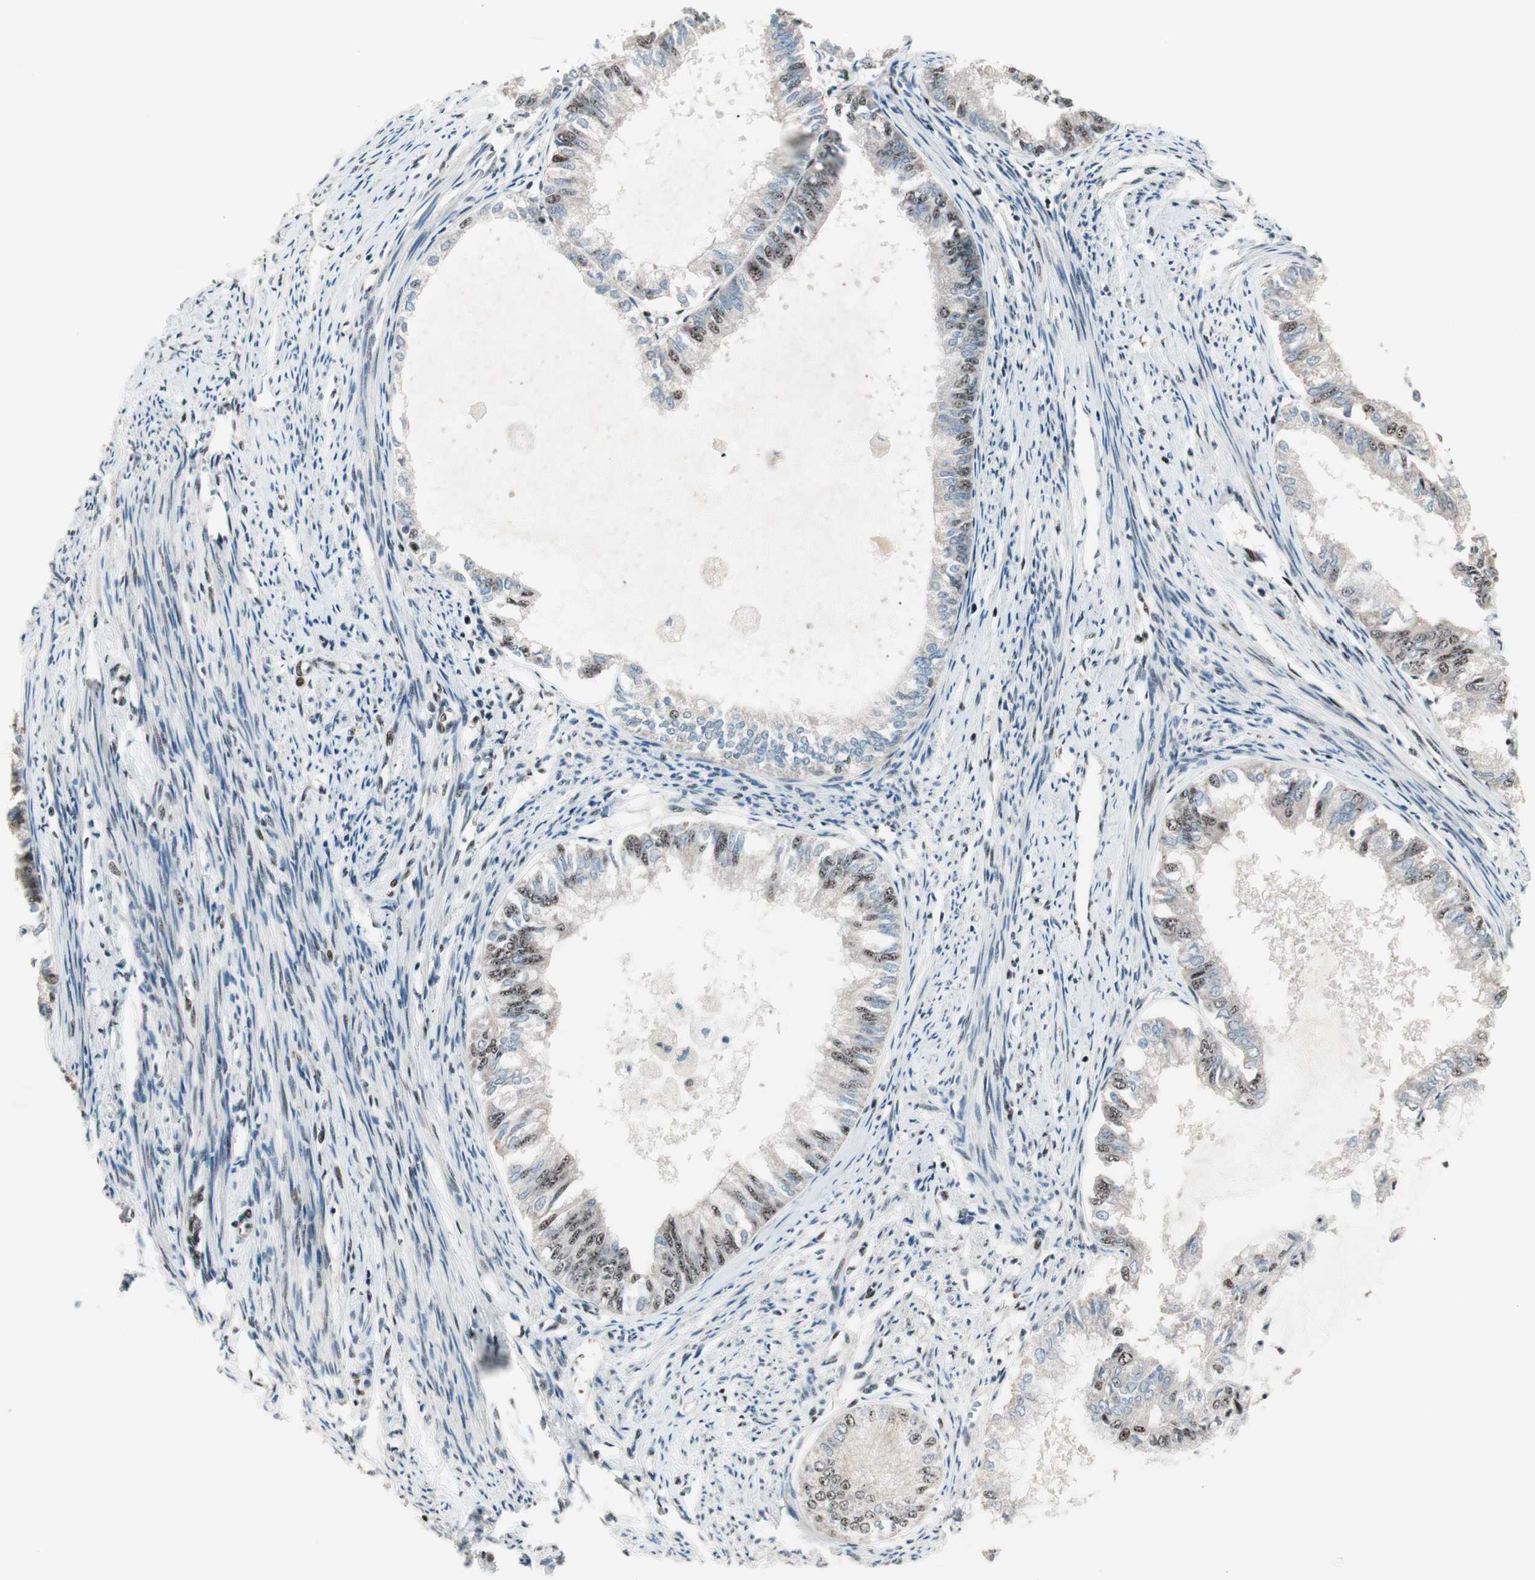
{"staining": {"intensity": "moderate", "quantity": "25%-75%", "location": "nuclear"}, "tissue": "endometrial cancer", "cell_type": "Tumor cells", "image_type": "cancer", "snomed": [{"axis": "morphology", "description": "Adenocarcinoma, NOS"}, {"axis": "topography", "description": "Endometrium"}], "caption": "A medium amount of moderate nuclear expression is appreciated in about 25%-75% of tumor cells in endometrial cancer tissue.", "gene": "NR5A2", "patient": {"sex": "female", "age": 86}}